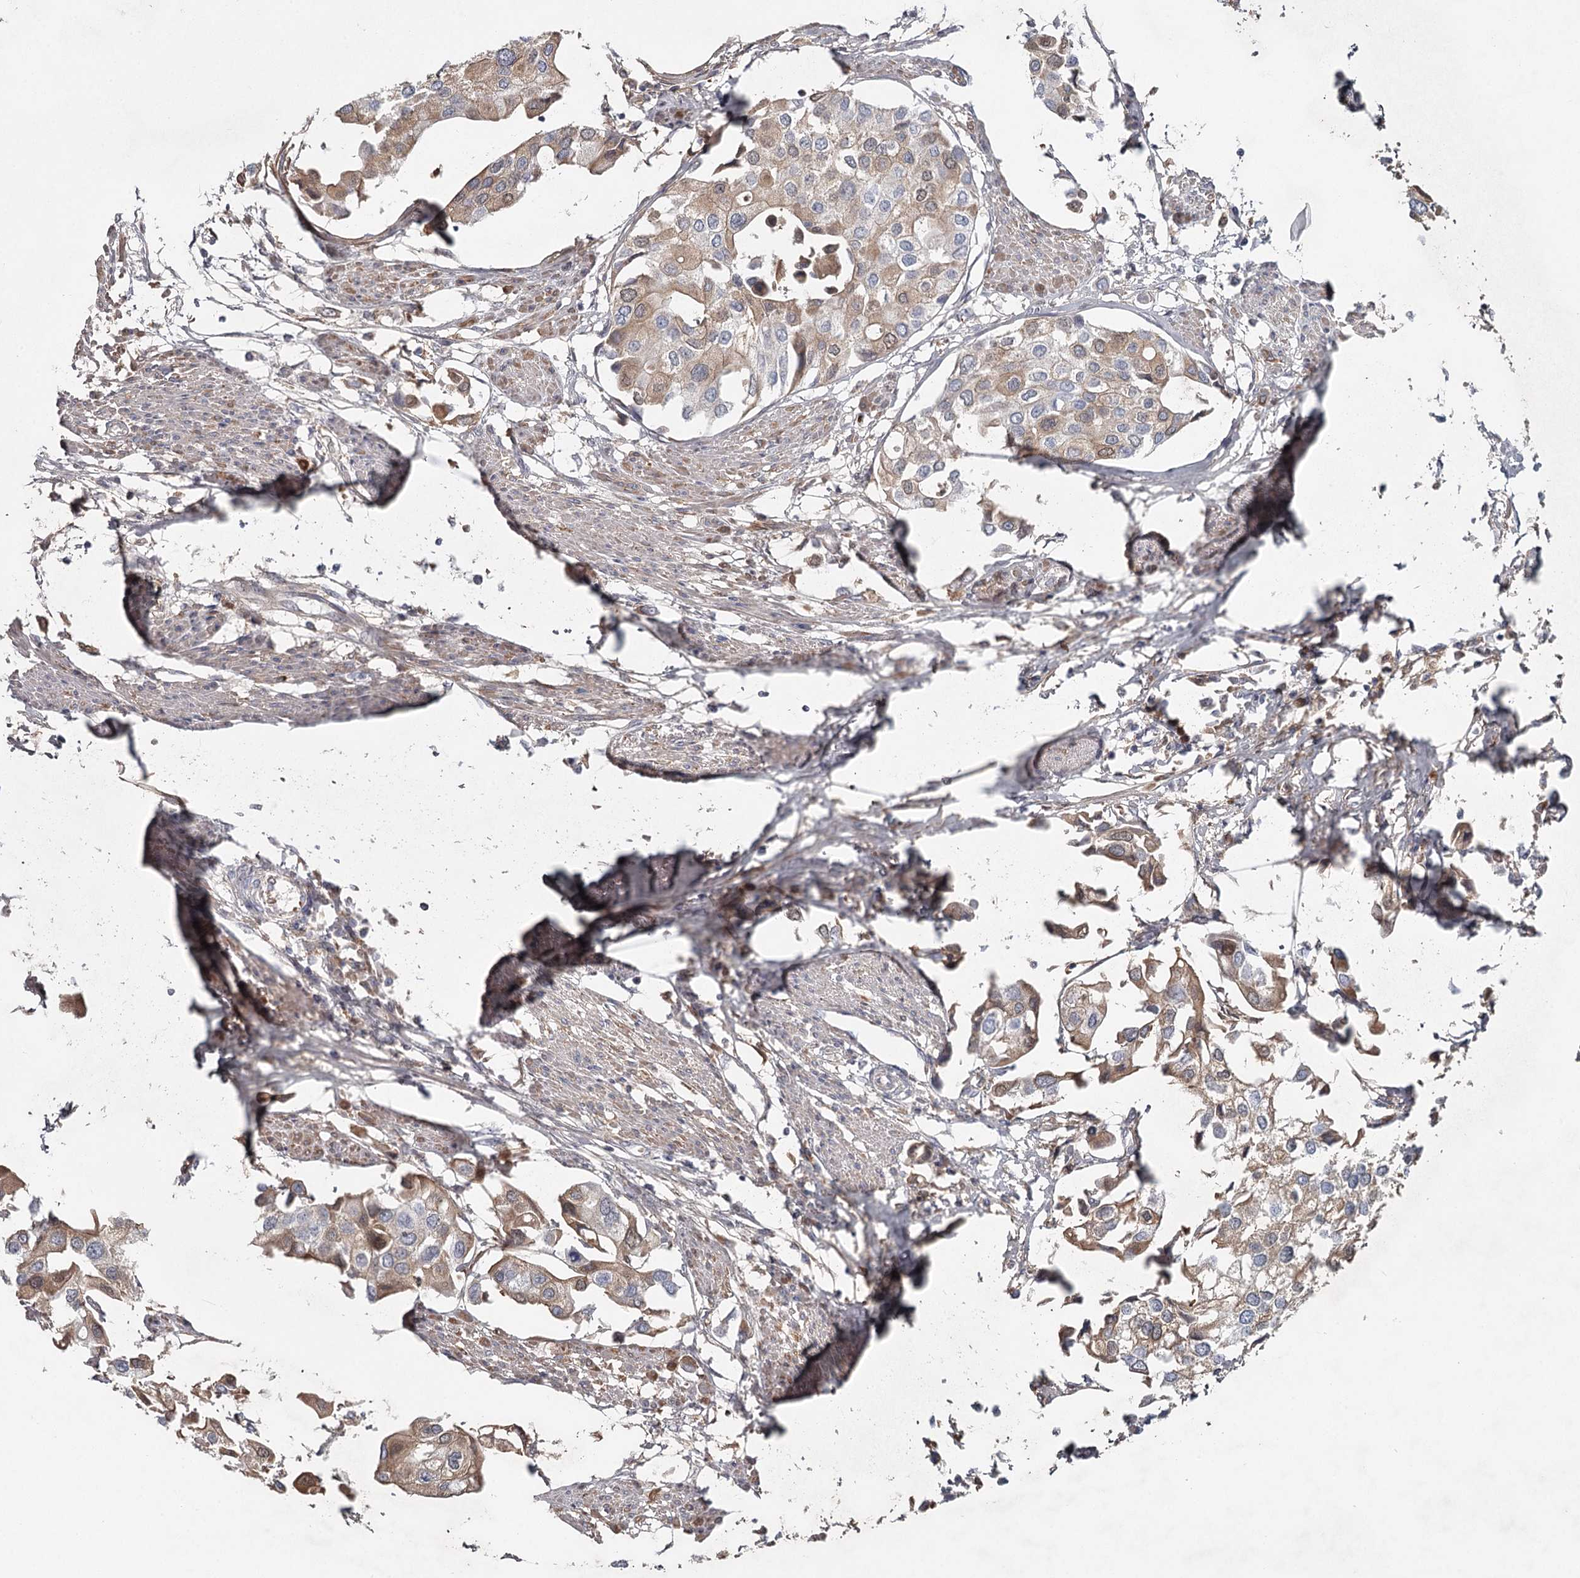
{"staining": {"intensity": "moderate", "quantity": "<25%", "location": "cytoplasmic/membranous"}, "tissue": "urothelial cancer", "cell_type": "Tumor cells", "image_type": "cancer", "snomed": [{"axis": "morphology", "description": "Urothelial carcinoma, High grade"}, {"axis": "topography", "description": "Urinary bladder"}], "caption": "Urothelial cancer was stained to show a protein in brown. There is low levels of moderate cytoplasmic/membranous positivity in about <25% of tumor cells. (DAB (3,3'-diaminobenzidine) = brown stain, brightfield microscopy at high magnification).", "gene": "DHRS9", "patient": {"sex": "male", "age": 64}}